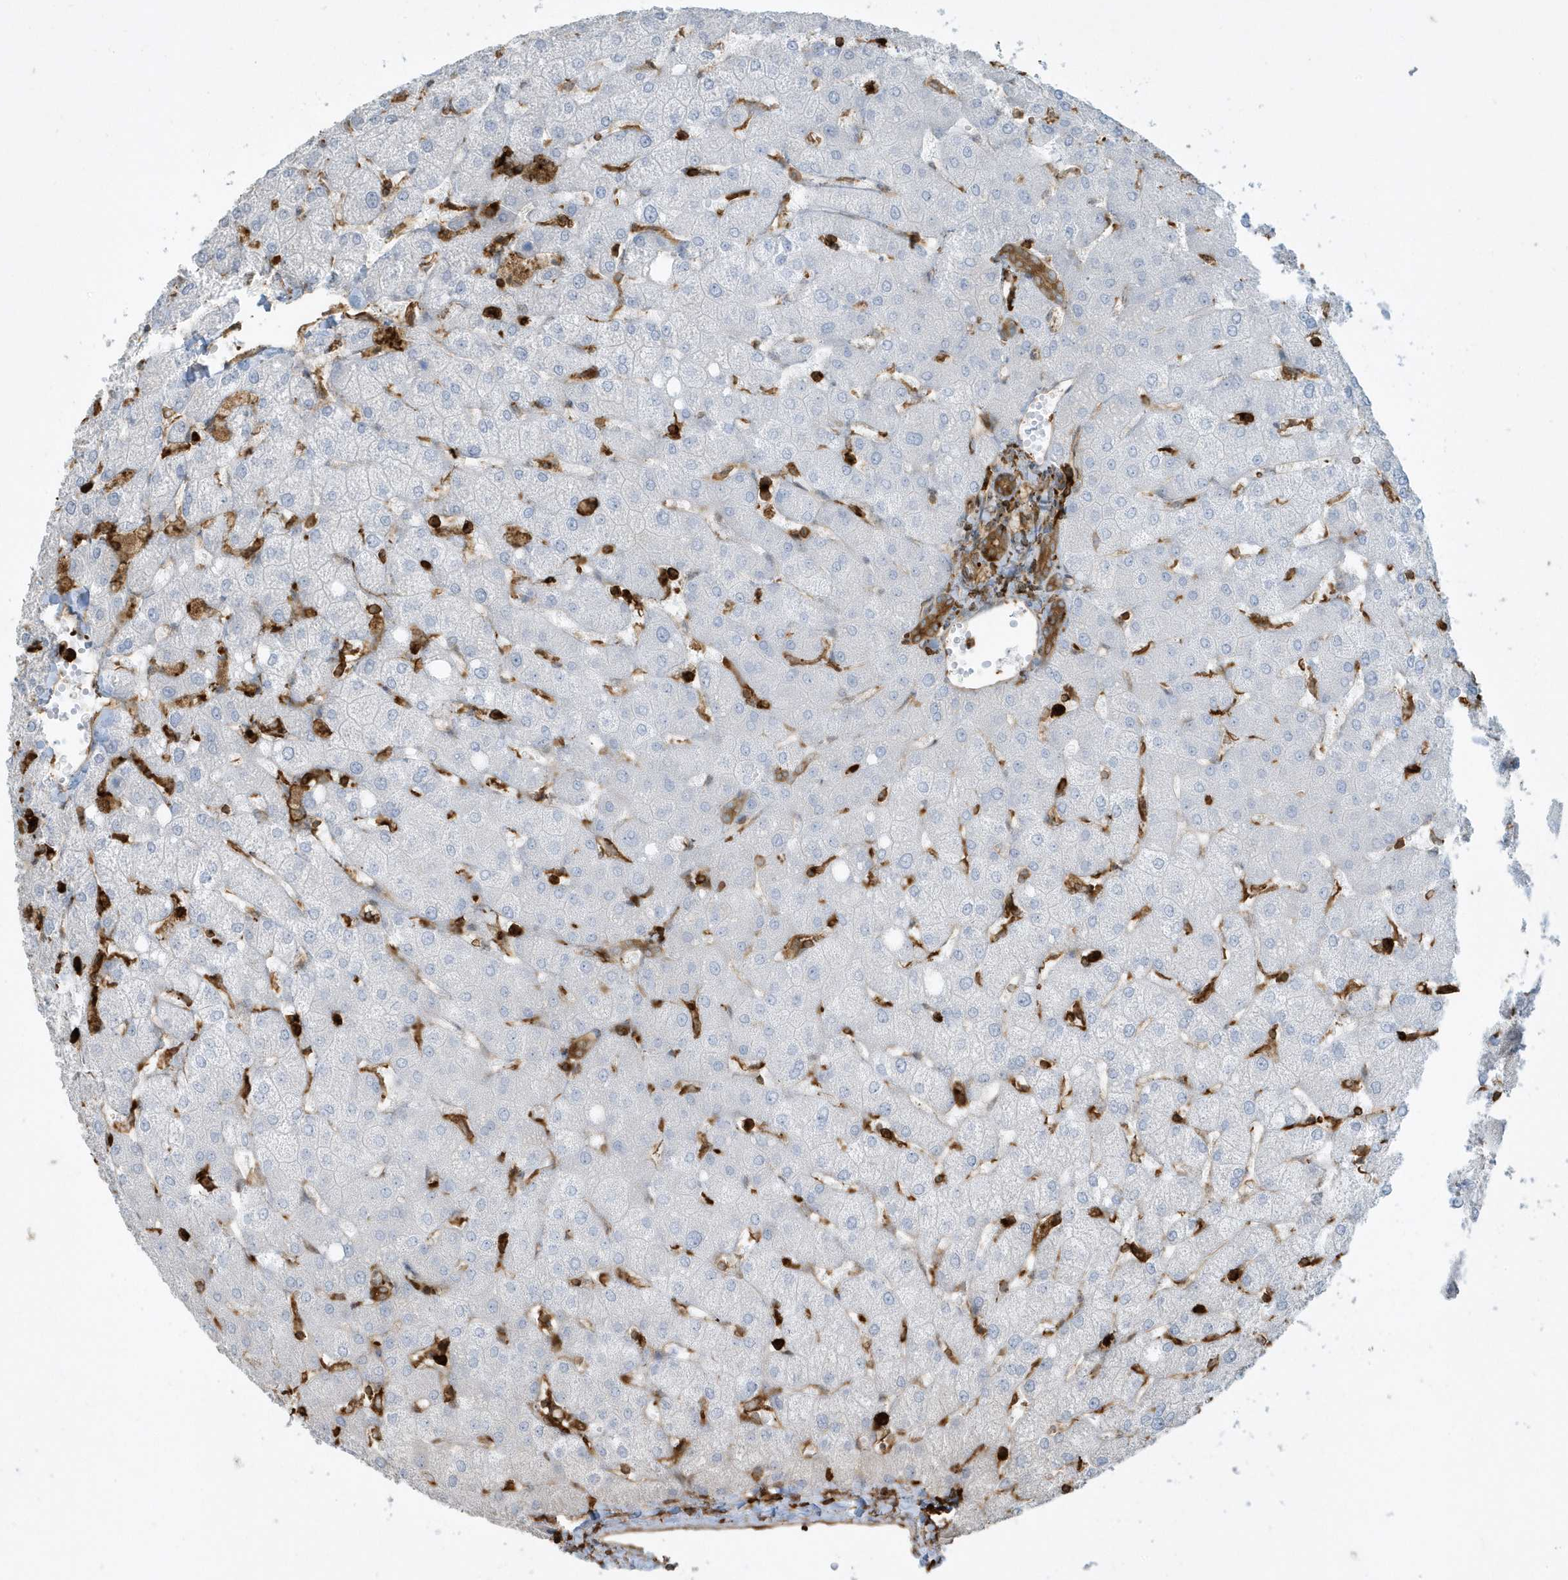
{"staining": {"intensity": "moderate", "quantity": ">75%", "location": "cytoplasmic/membranous"}, "tissue": "liver", "cell_type": "Cholangiocytes", "image_type": "normal", "snomed": [{"axis": "morphology", "description": "Normal tissue, NOS"}, {"axis": "topography", "description": "Liver"}], "caption": "A medium amount of moderate cytoplasmic/membranous positivity is seen in about >75% of cholangiocytes in benign liver.", "gene": "CLCN6", "patient": {"sex": "female", "age": 54}}